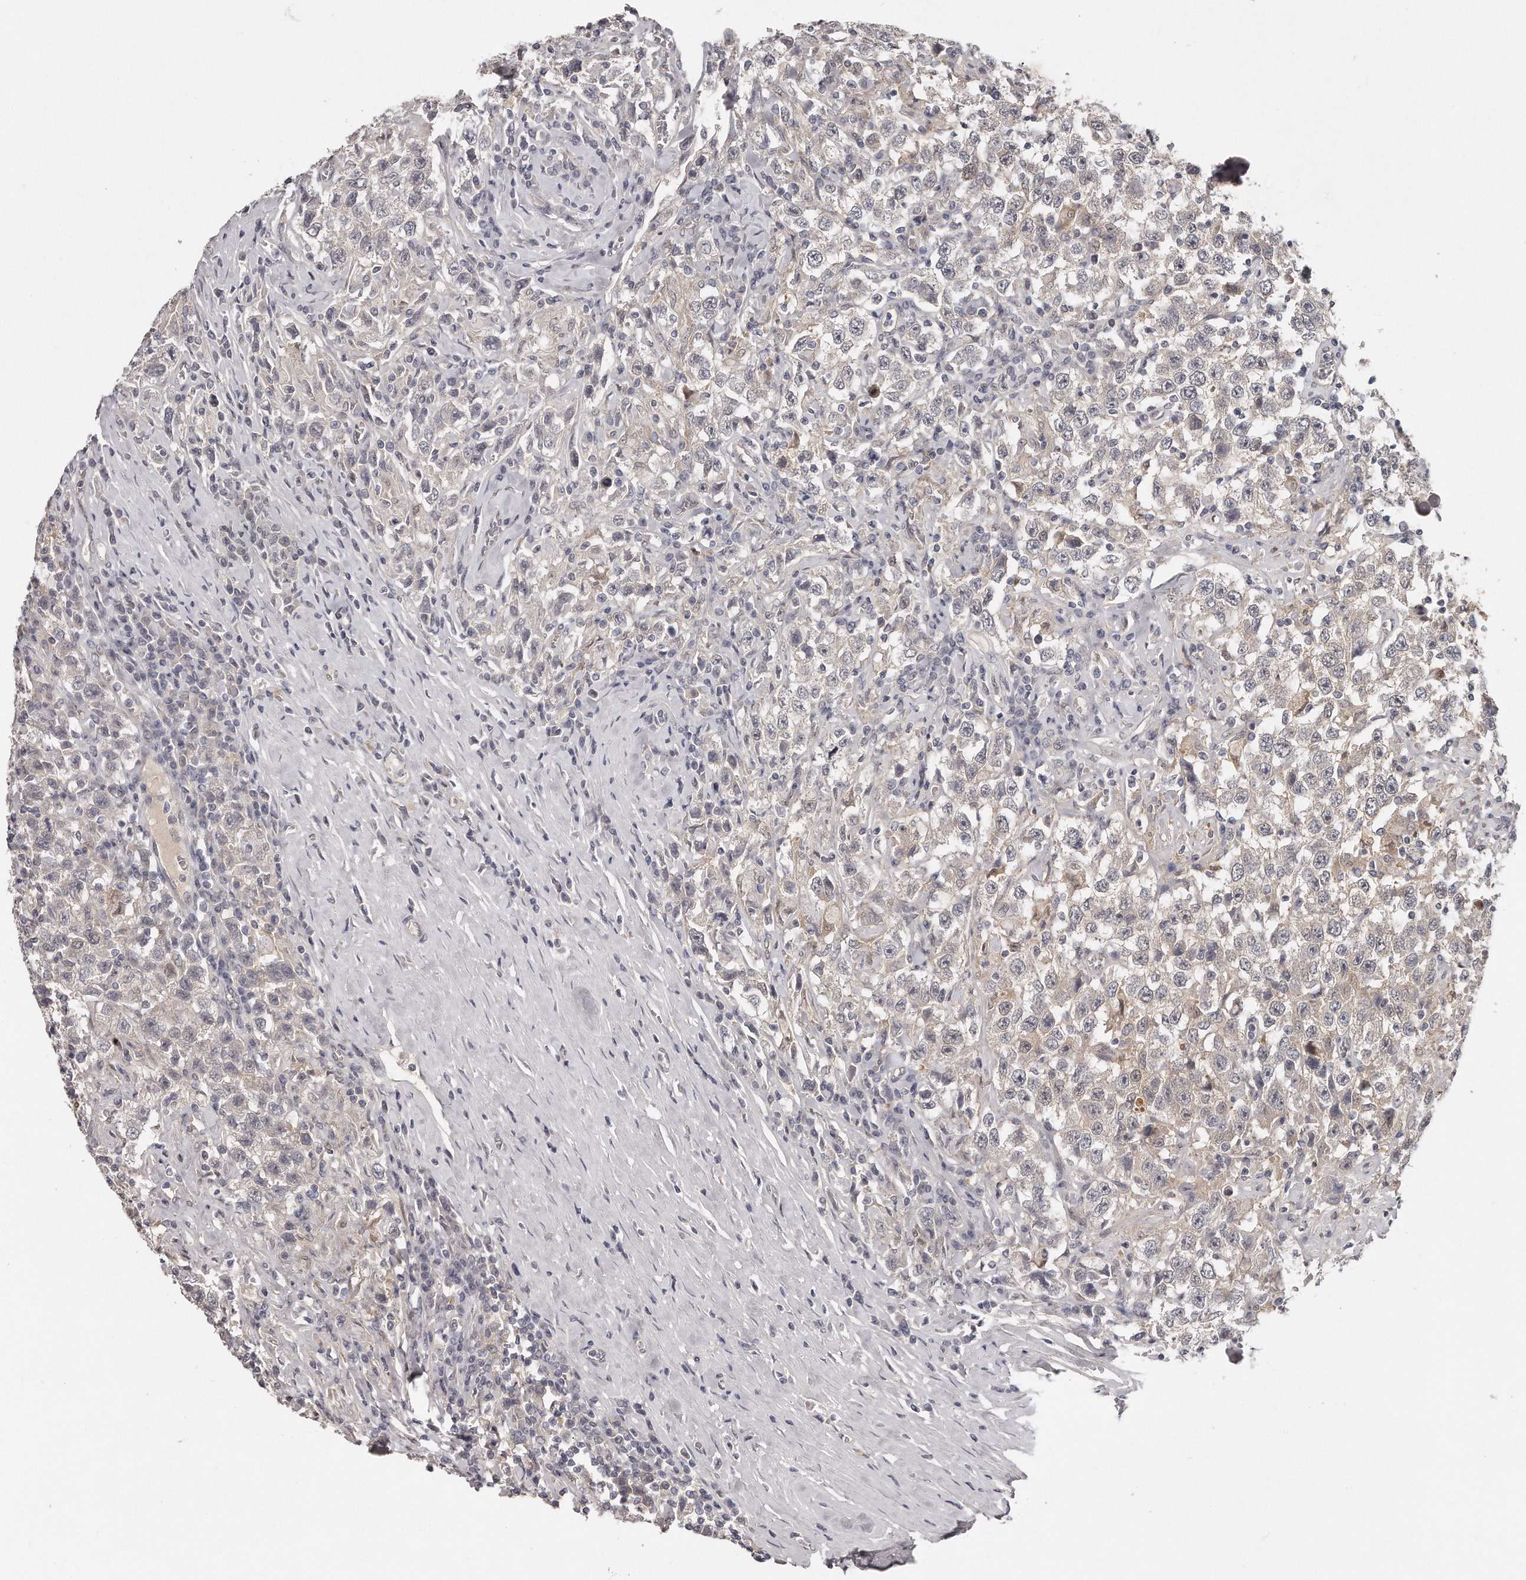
{"staining": {"intensity": "weak", "quantity": "<25%", "location": "cytoplasmic/membranous"}, "tissue": "testis cancer", "cell_type": "Tumor cells", "image_type": "cancer", "snomed": [{"axis": "morphology", "description": "Seminoma, NOS"}, {"axis": "topography", "description": "Testis"}], "caption": "DAB immunohistochemical staining of human testis seminoma shows no significant expression in tumor cells. (Immunohistochemistry (ihc), brightfield microscopy, high magnification).", "gene": "GGCT", "patient": {"sex": "male", "age": 41}}